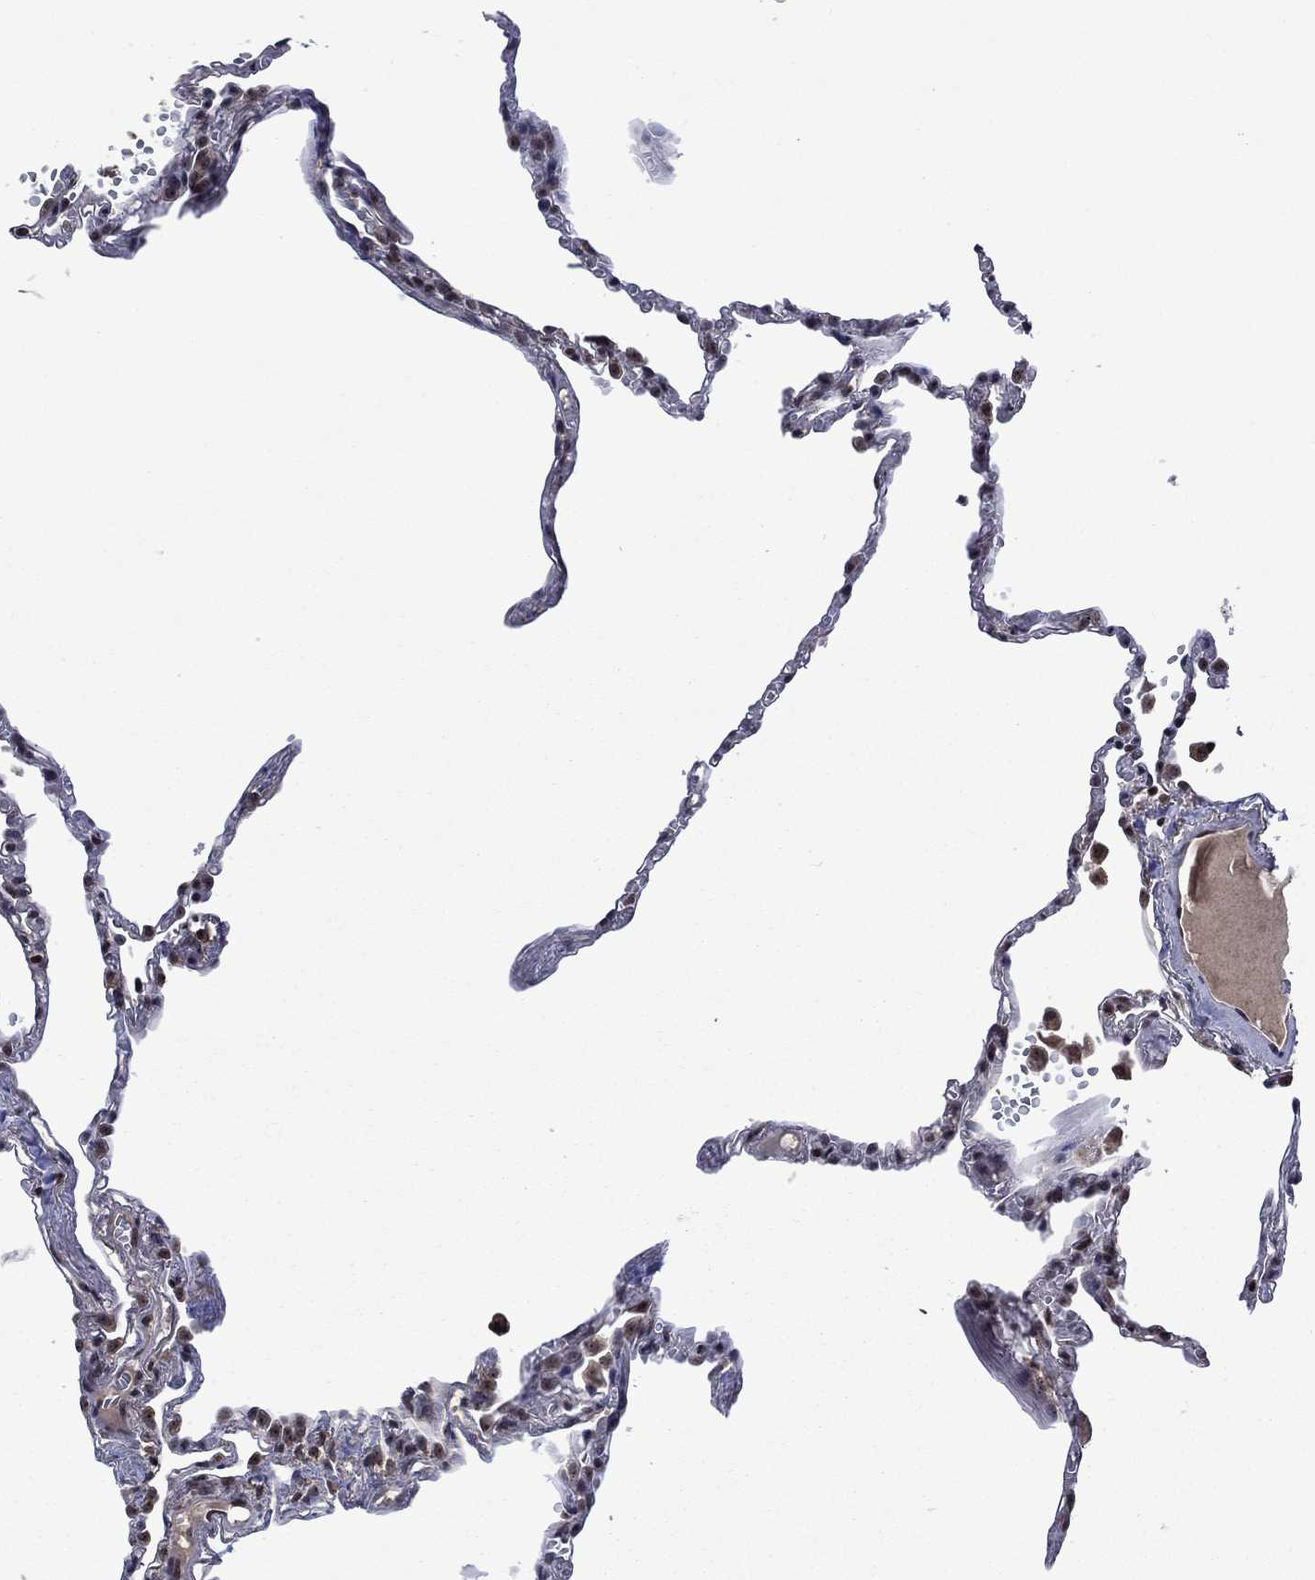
{"staining": {"intensity": "moderate", "quantity": "<25%", "location": "nuclear"}, "tissue": "lung", "cell_type": "Alveolar cells", "image_type": "normal", "snomed": [{"axis": "morphology", "description": "Normal tissue, NOS"}, {"axis": "topography", "description": "Lung"}], "caption": "Alveolar cells reveal low levels of moderate nuclear staining in approximately <25% of cells in benign human lung. The staining was performed using DAB, with brown indicating positive protein expression. Nuclei are stained blue with hematoxylin.", "gene": "FBLL1", "patient": {"sex": "male", "age": 78}}